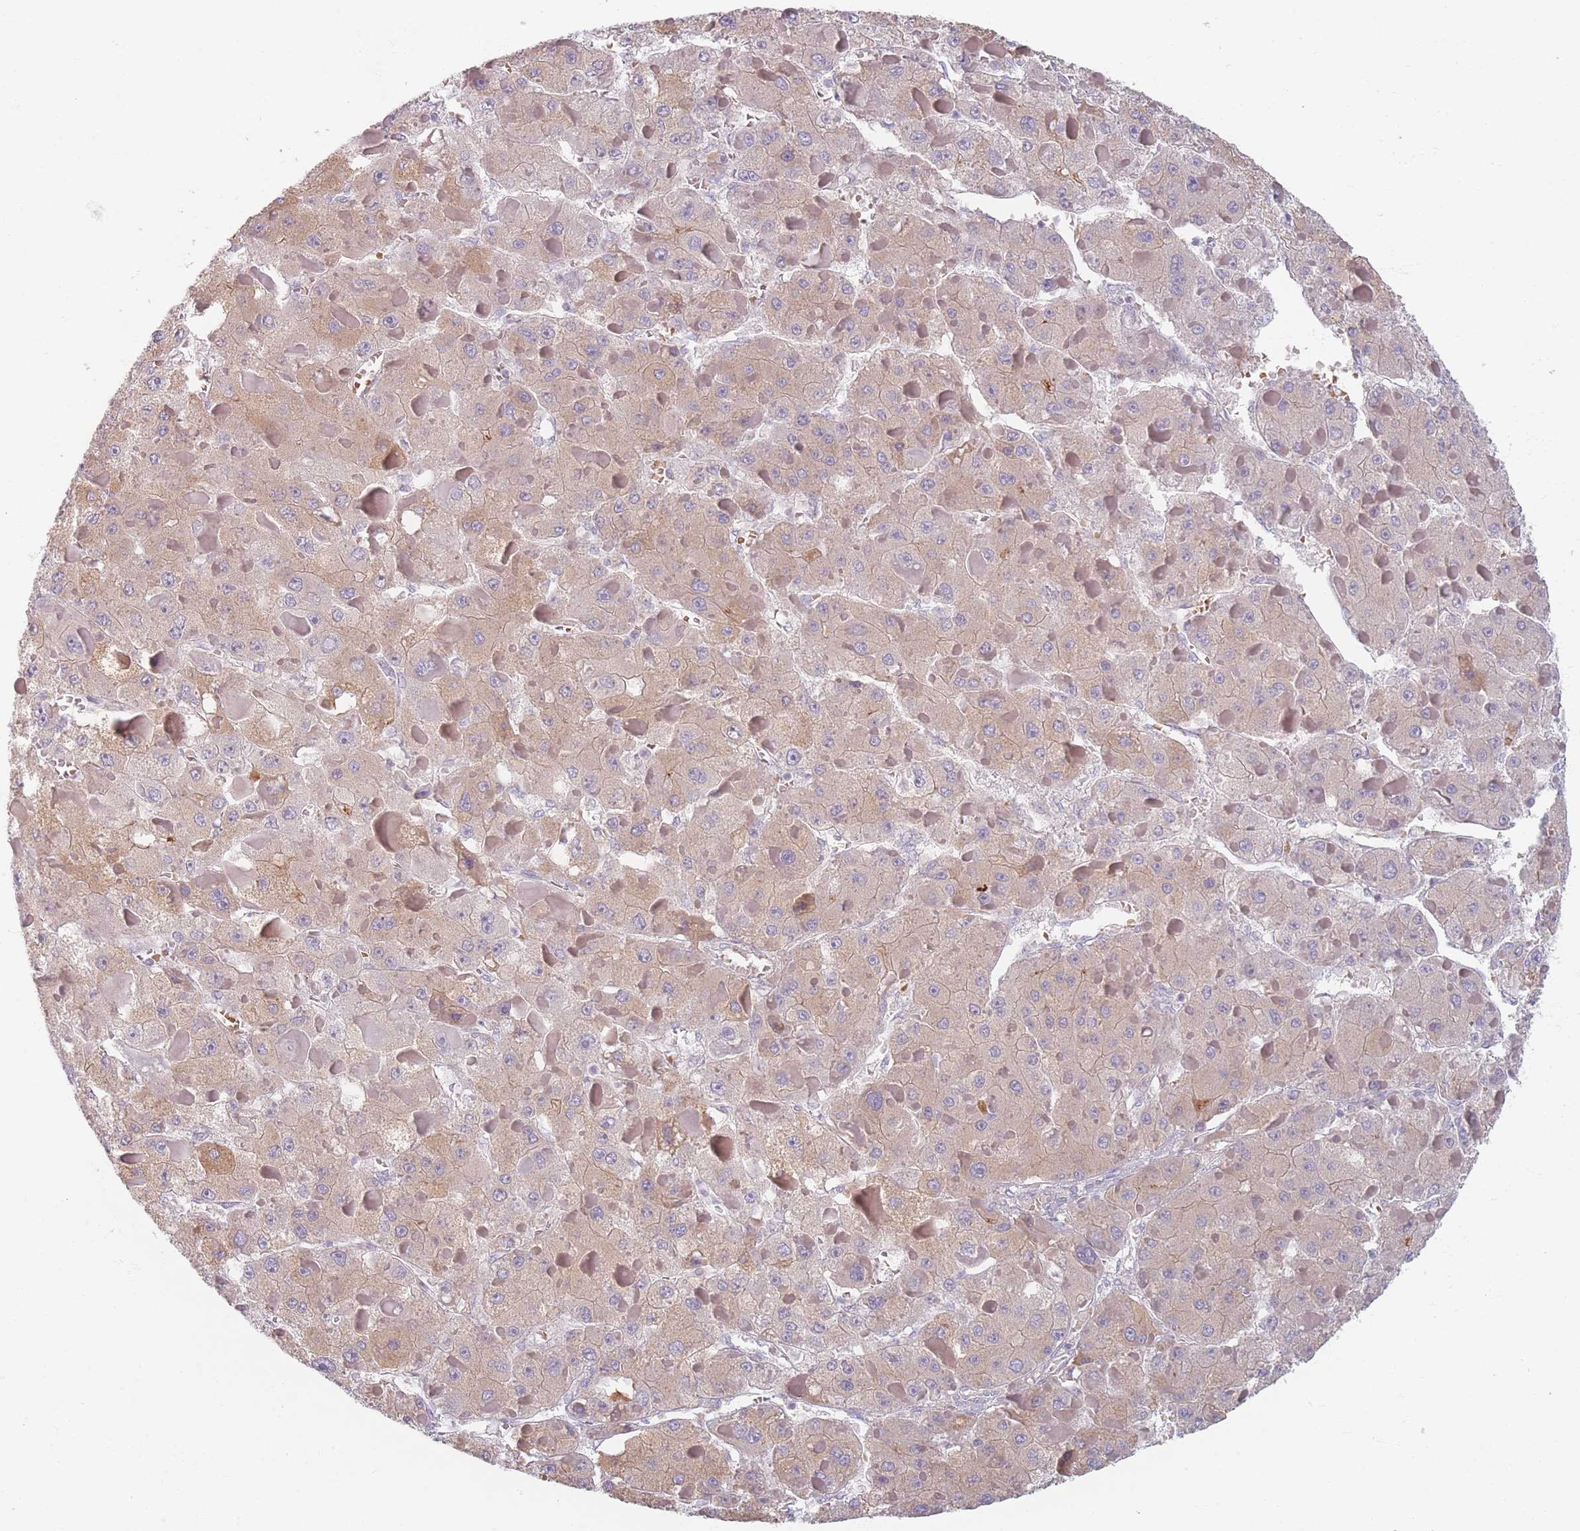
{"staining": {"intensity": "weak", "quantity": ">75%", "location": "cytoplasmic/membranous"}, "tissue": "liver cancer", "cell_type": "Tumor cells", "image_type": "cancer", "snomed": [{"axis": "morphology", "description": "Carcinoma, Hepatocellular, NOS"}, {"axis": "topography", "description": "Liver"}], "caption": "Liver cancer (hepatocellular carcinoma) stained for a protein reveals weak cytoplasmic/membranous positivity in tumor cells.", "gene": "TMOD1", "patient": {"sex": "female", "age": 73}}